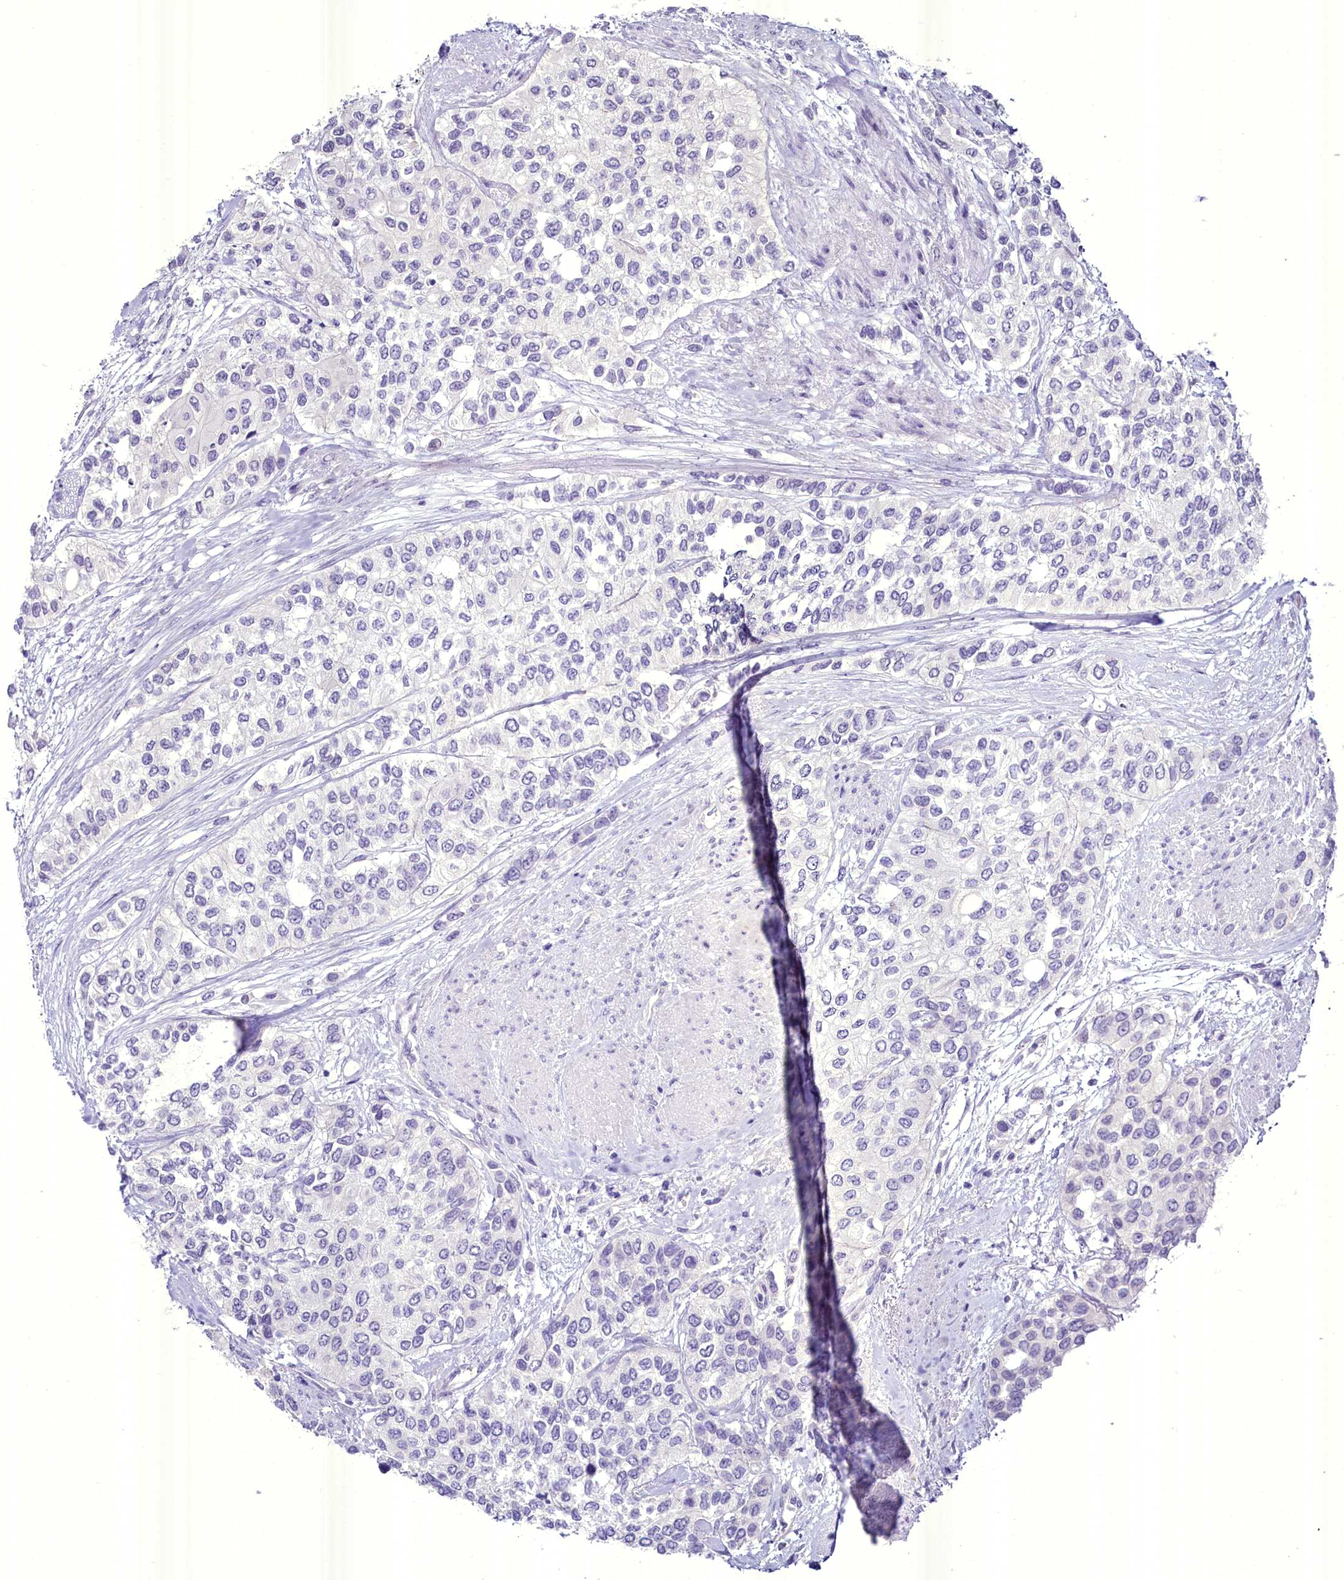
{"staining": {"intensity": "negative", "quantity": "none", "location": "none"}, "tissue": "urothelial cancer", "cell_type": "Tumor cells", "image_type": "cancer", "snomed": [{"axis": "morphology", "description": "Normal tissue, NOS"}, {"axis": "morphology", "description": "Urothelial carcinoma, High grade"}, {"axis": "topography", "description": "Vascular tissue"}, {"axis": "topography", "description": "Urinary bladder"}], "caption": "This is a micrograph of immunohistochemistry (IHC) staining of urothelial carcinoma (high-grade), which shows no positivity in tumor cells.", "gene": "BANK1", "patient": {"sex": "female", "age": 56}}